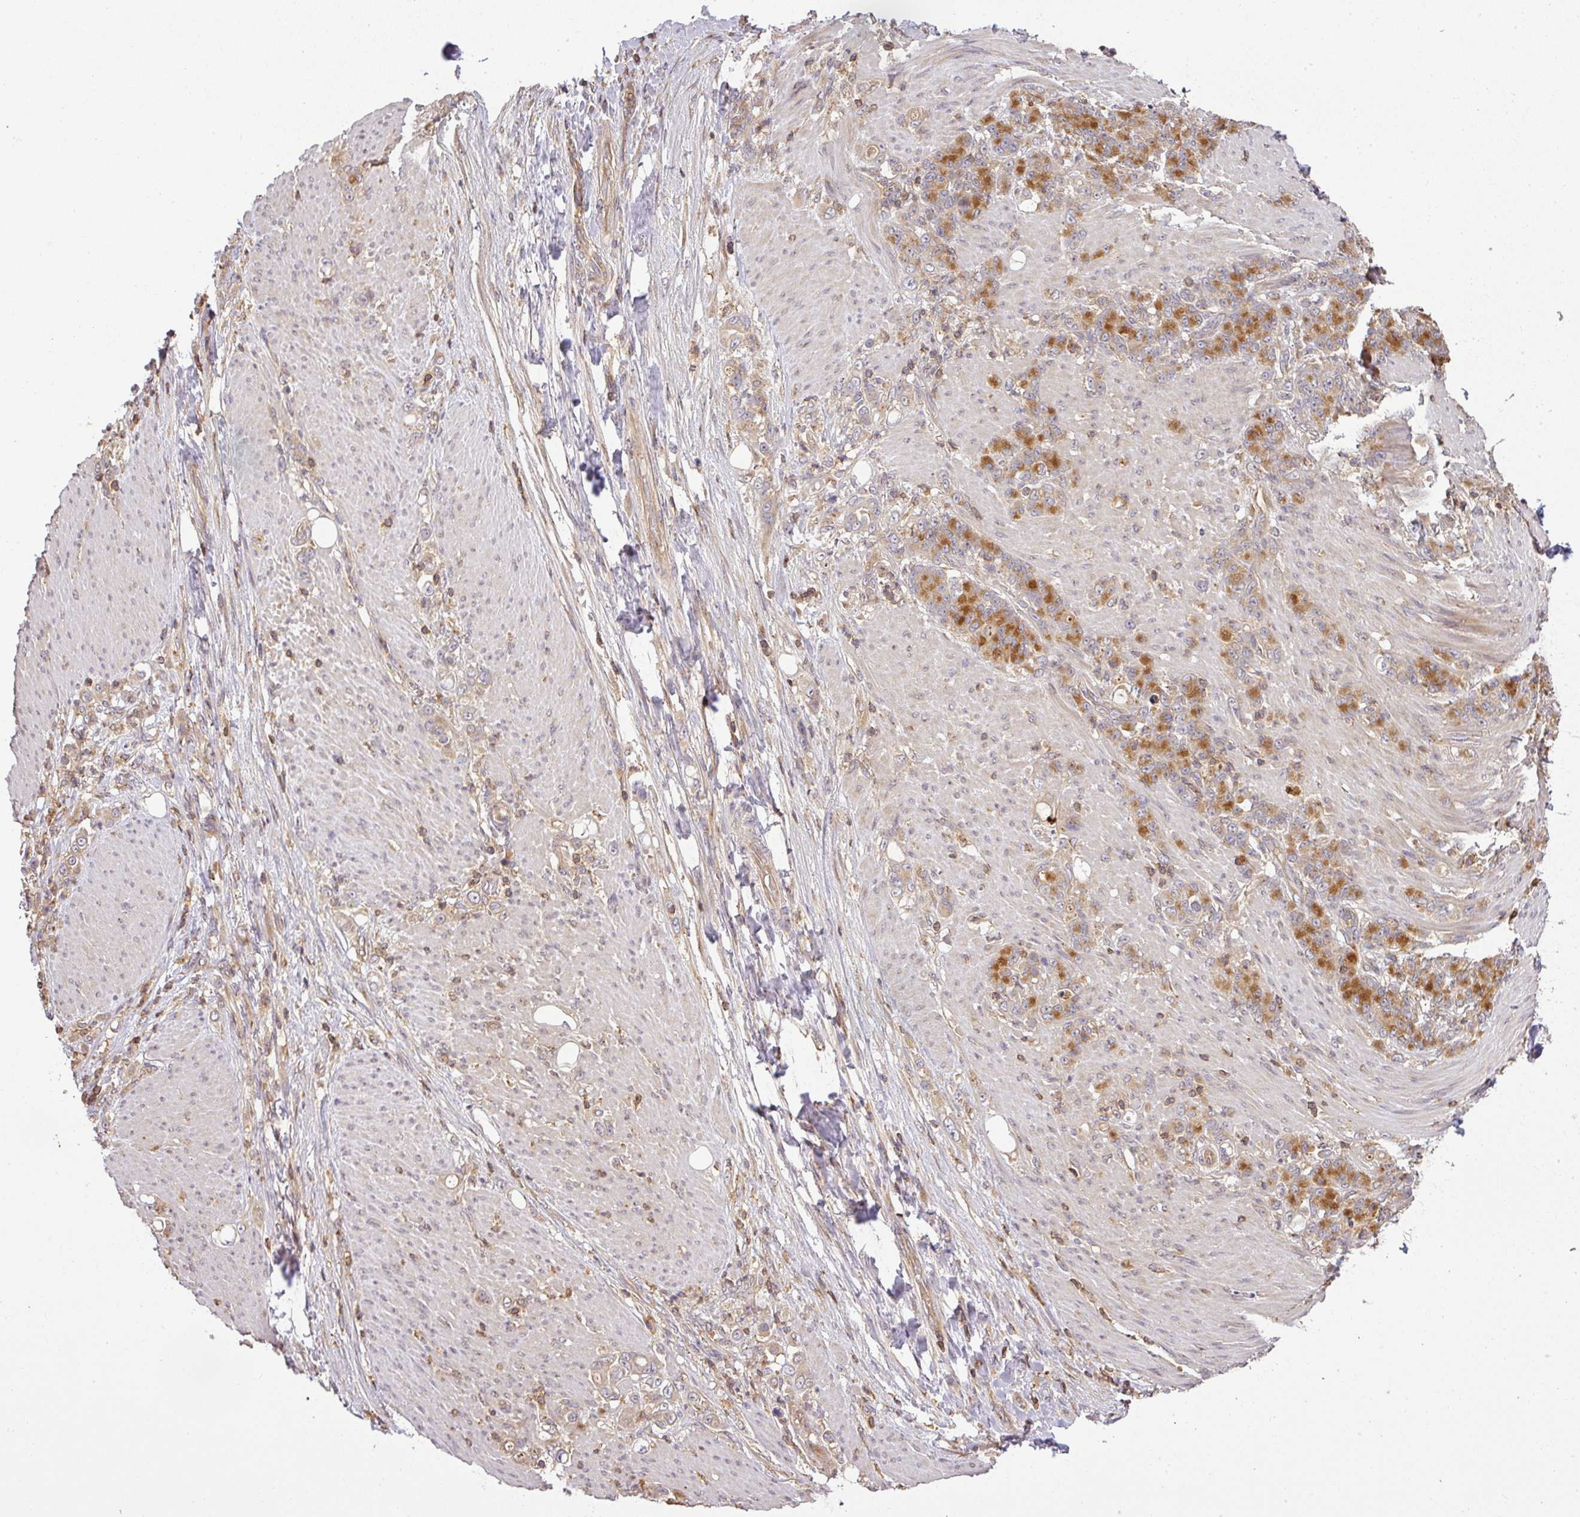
{"staining": {"intensity": "strong", "quantity": "25%-75%", "location": "cytoplasmic/membranous"}, "tissue": "stomach cancer", "cell_type": "Tumor cells", "image_type": "cancer", "snomed": [{"axis": "morphology", "description": "Adenocarcinoma, NOS"}, {"axis": "topography", "description": "Stomach"}], "caption": "Stomach cancer stained with a brown dye demonstrates strong cytoplasmic/membranous positive expression in approximately 25%-75% of tumor cells.", "gene": "TCL1B", "patient": {"sex": "female", "age": 79}}